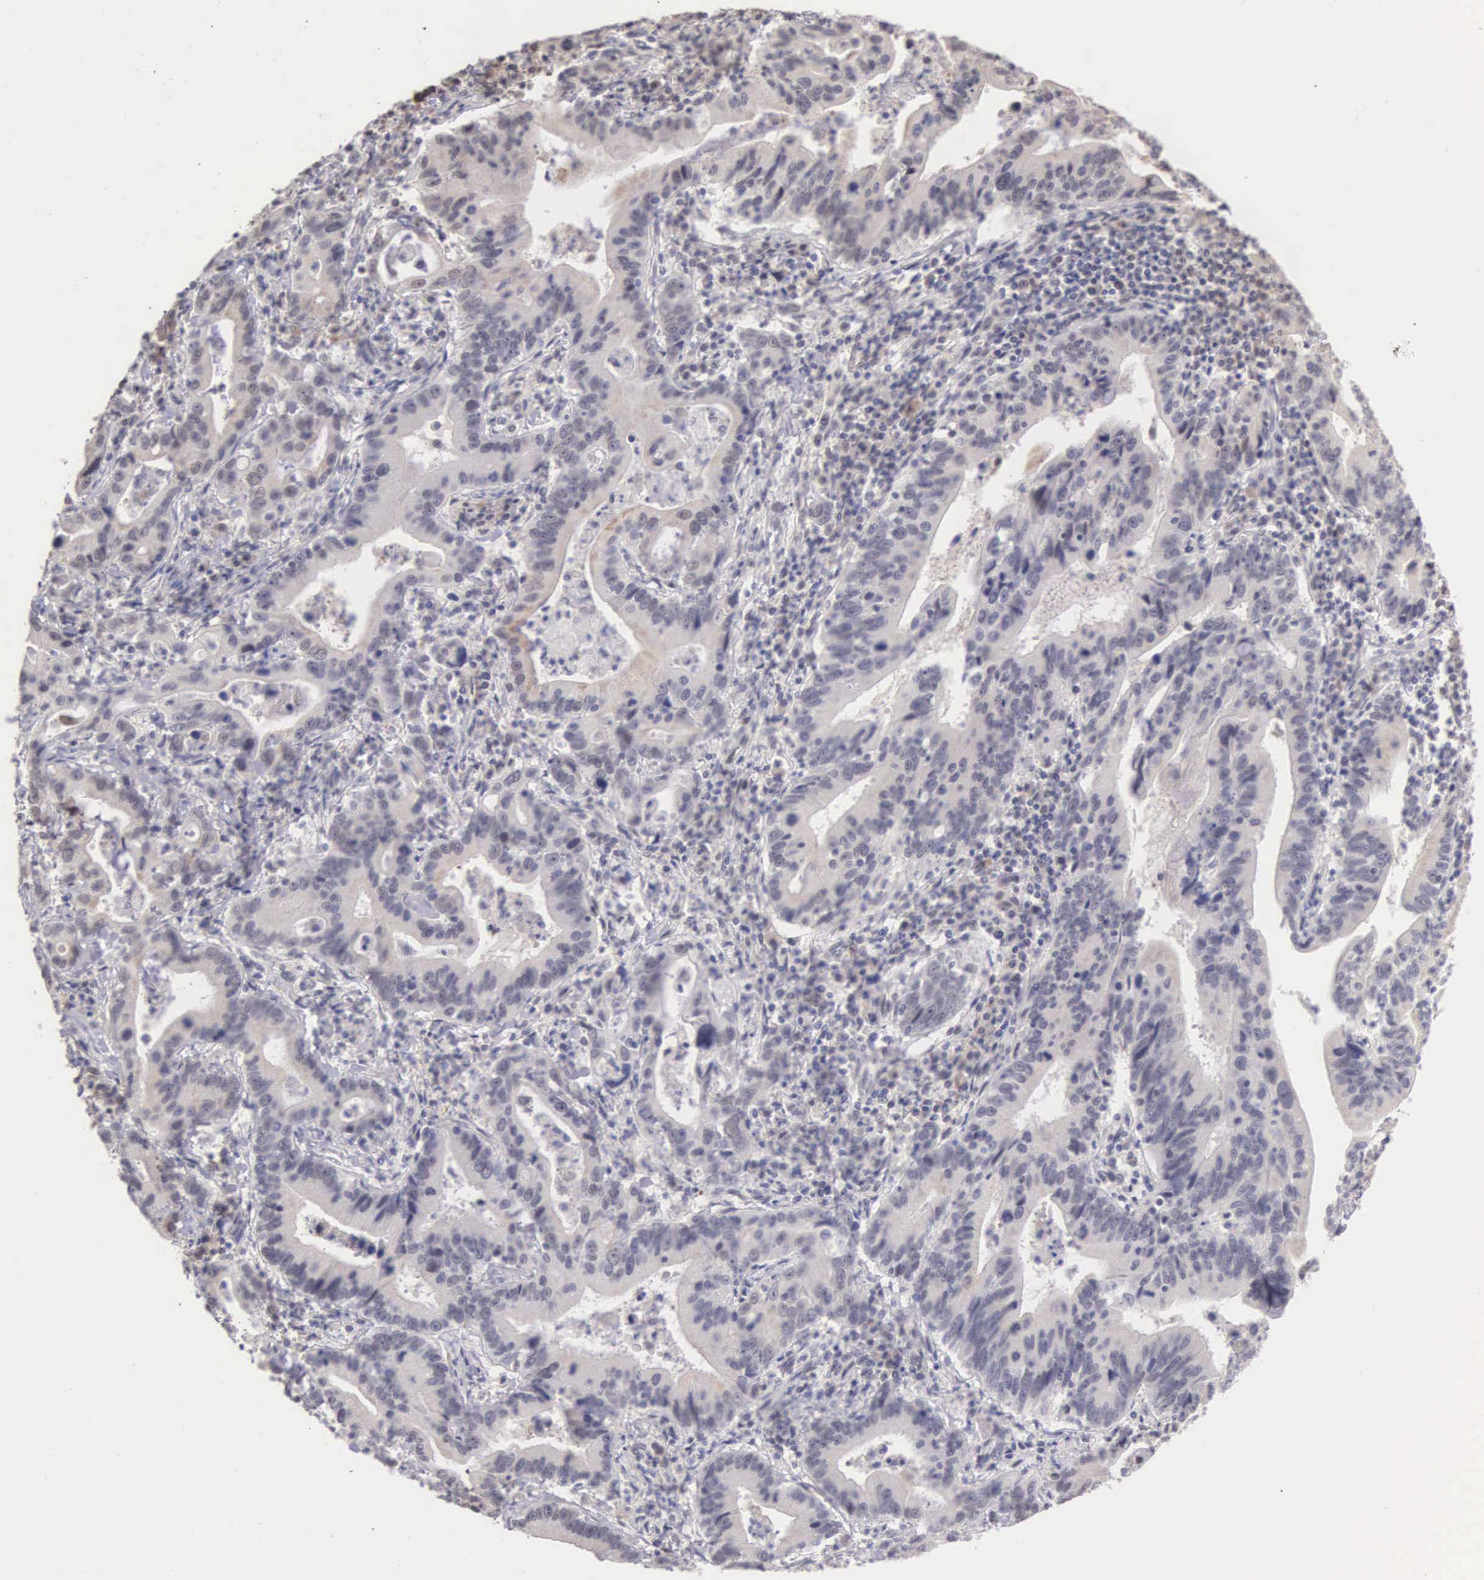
{"staining": {"intensity": "weak", "quantity": "<25%", "location": "cytoplasmic/membranous"}, "tissue": "stomach cancer", "cell_type": "Tumor cells", "image_type": "cancer", "snomed": [{"axis": "morphology", "description": "Adenocarcinoma, NOS"}, {"axis": "topography", "description": "Stomach, upper"}], "caption": "Immunohistochemistry photomicrograph of neoplastic tissue: human stomach cancer stained with DAB displays no significant protein expression in tumor cells.", "gene": "HMGXB4", "patient": {"sex": "male", "age": 63}}